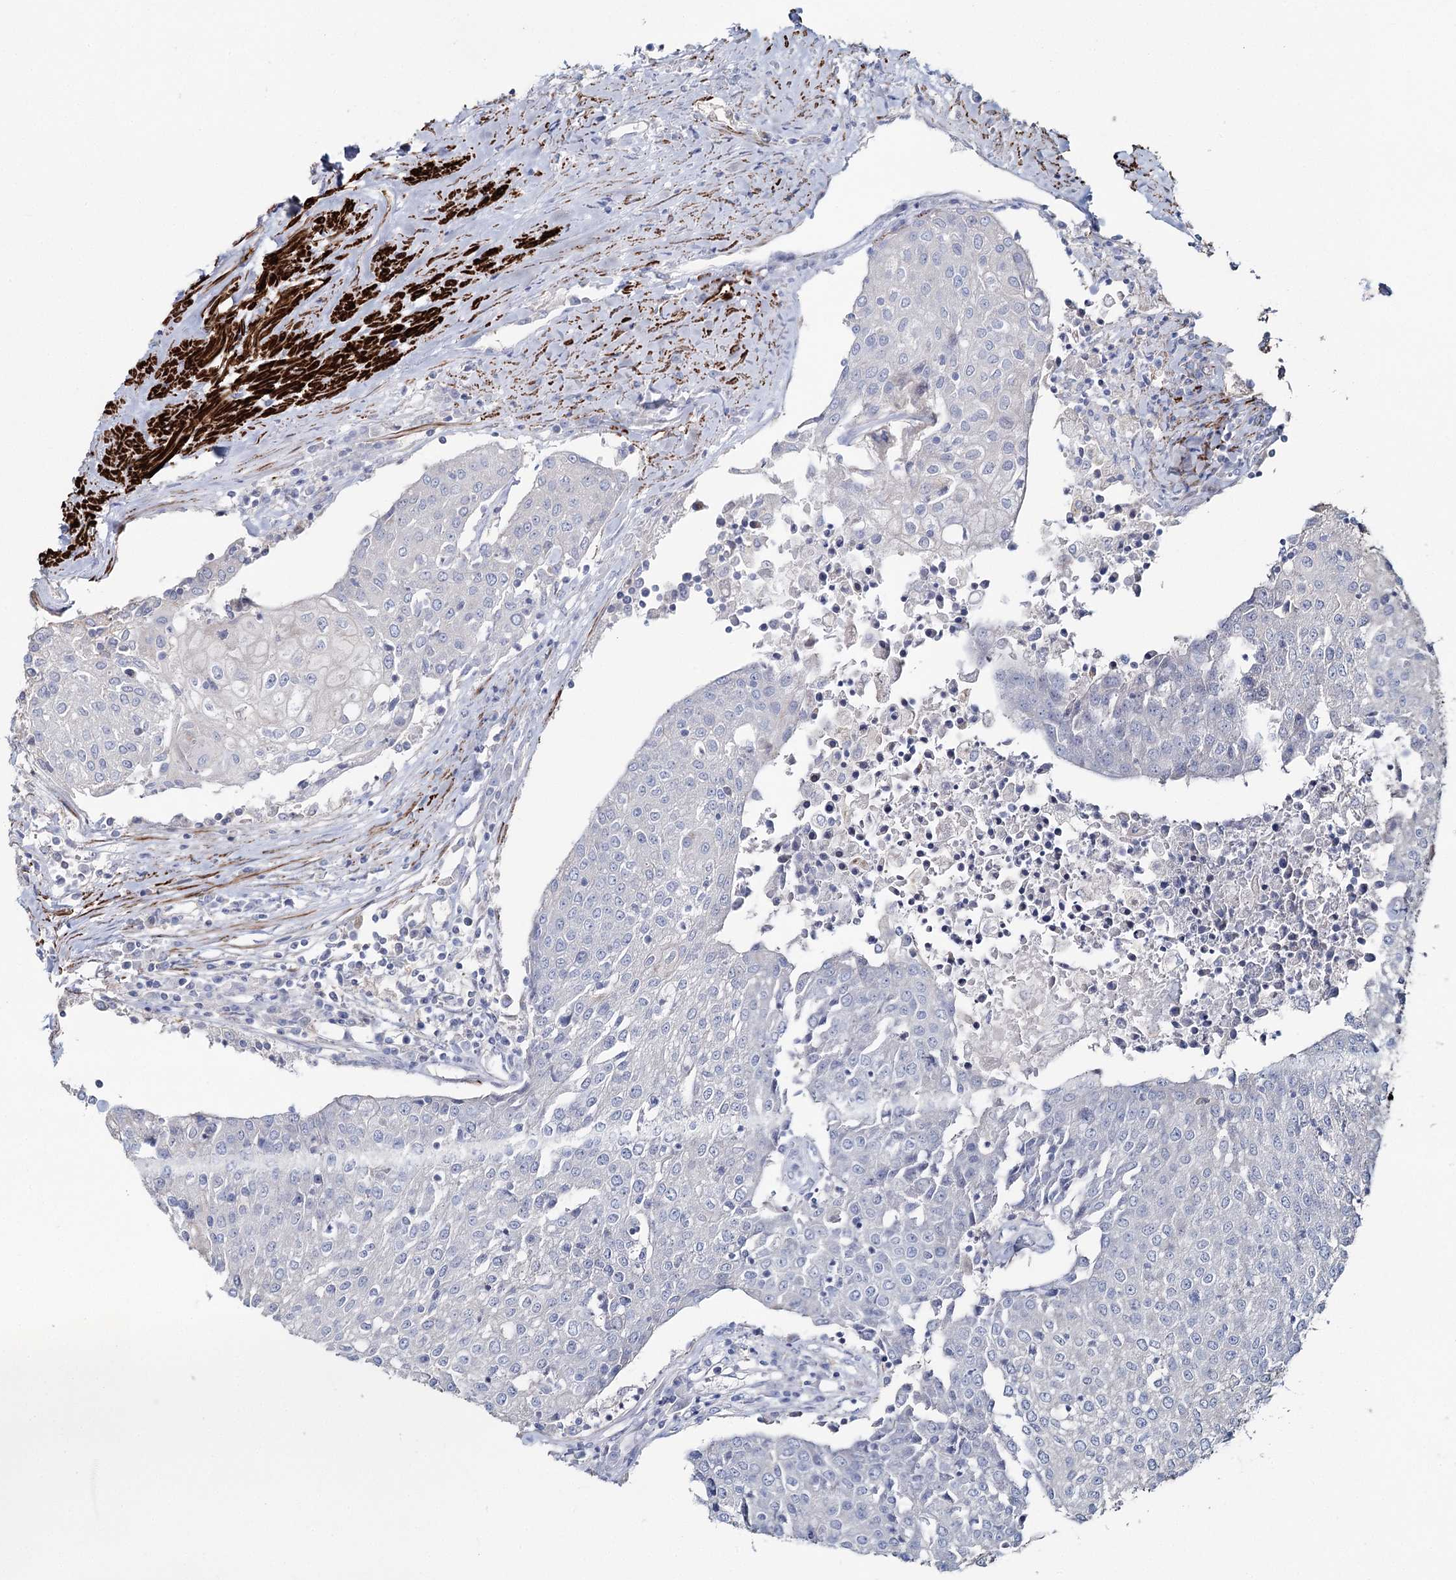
{"staining": {"intensity": "negative", "quantity": "none", "location": "none"}, "tissue": "urothelial cancer", "cell_type": "Tumor cells", "image_type": "cancer", "snomed": [{"axis": "morphology", "description": "Urothelial carcinoma, High grade"}, {"axis": "topography", "description": "Urinary bladder"}], "caption": "High magnification brightfield microscopy of urothelial cancer stained with DAB (brown) and counterstained with hematoxylin (blue): tumor cells show no significant staining.", "gene": "SUMF1", "patient": {"sex": "female", "age": 85}}